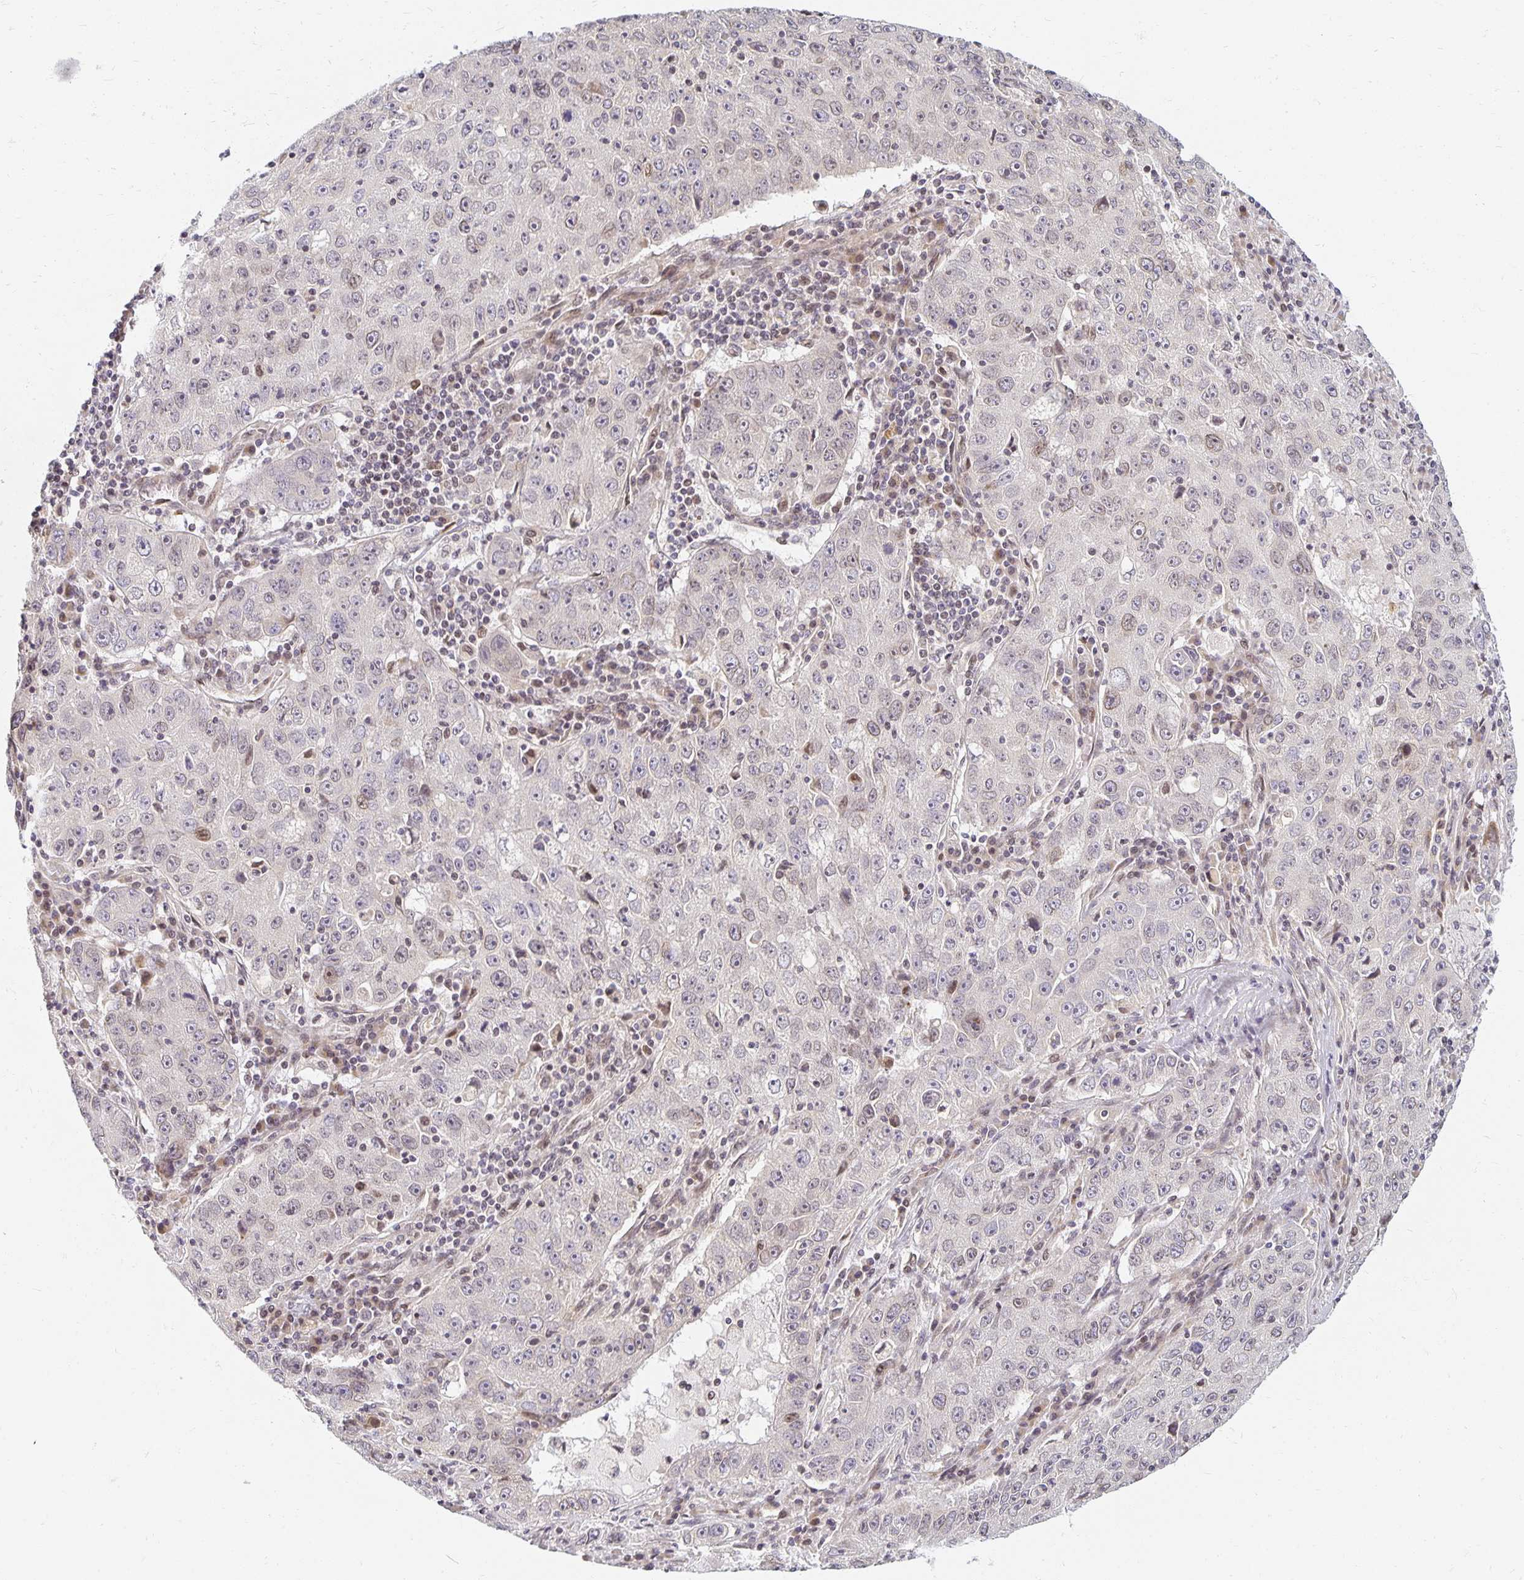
{"staining": {"intensity": "negative", "quantity": "none", "location": "none"}, "tissue": "lung cancer", "cell_type": "Tumor cells", "image_type": "cancer", "snomed": [{"axis": "morphology", "description": "Normal morphology"}, {"axis": "morphology", "description": "Adenocarcinoma, NOS"}, {"axis": "topography", "description": "Lymph node"}, {"axis": "topography", "description": "Lung"}], "caption": "Micrograph shows no protein expression in tumor cells of lung adenocarcinoma tissue.", "gene": "EHF", "patient": {"sex": "female", "age": 57}}